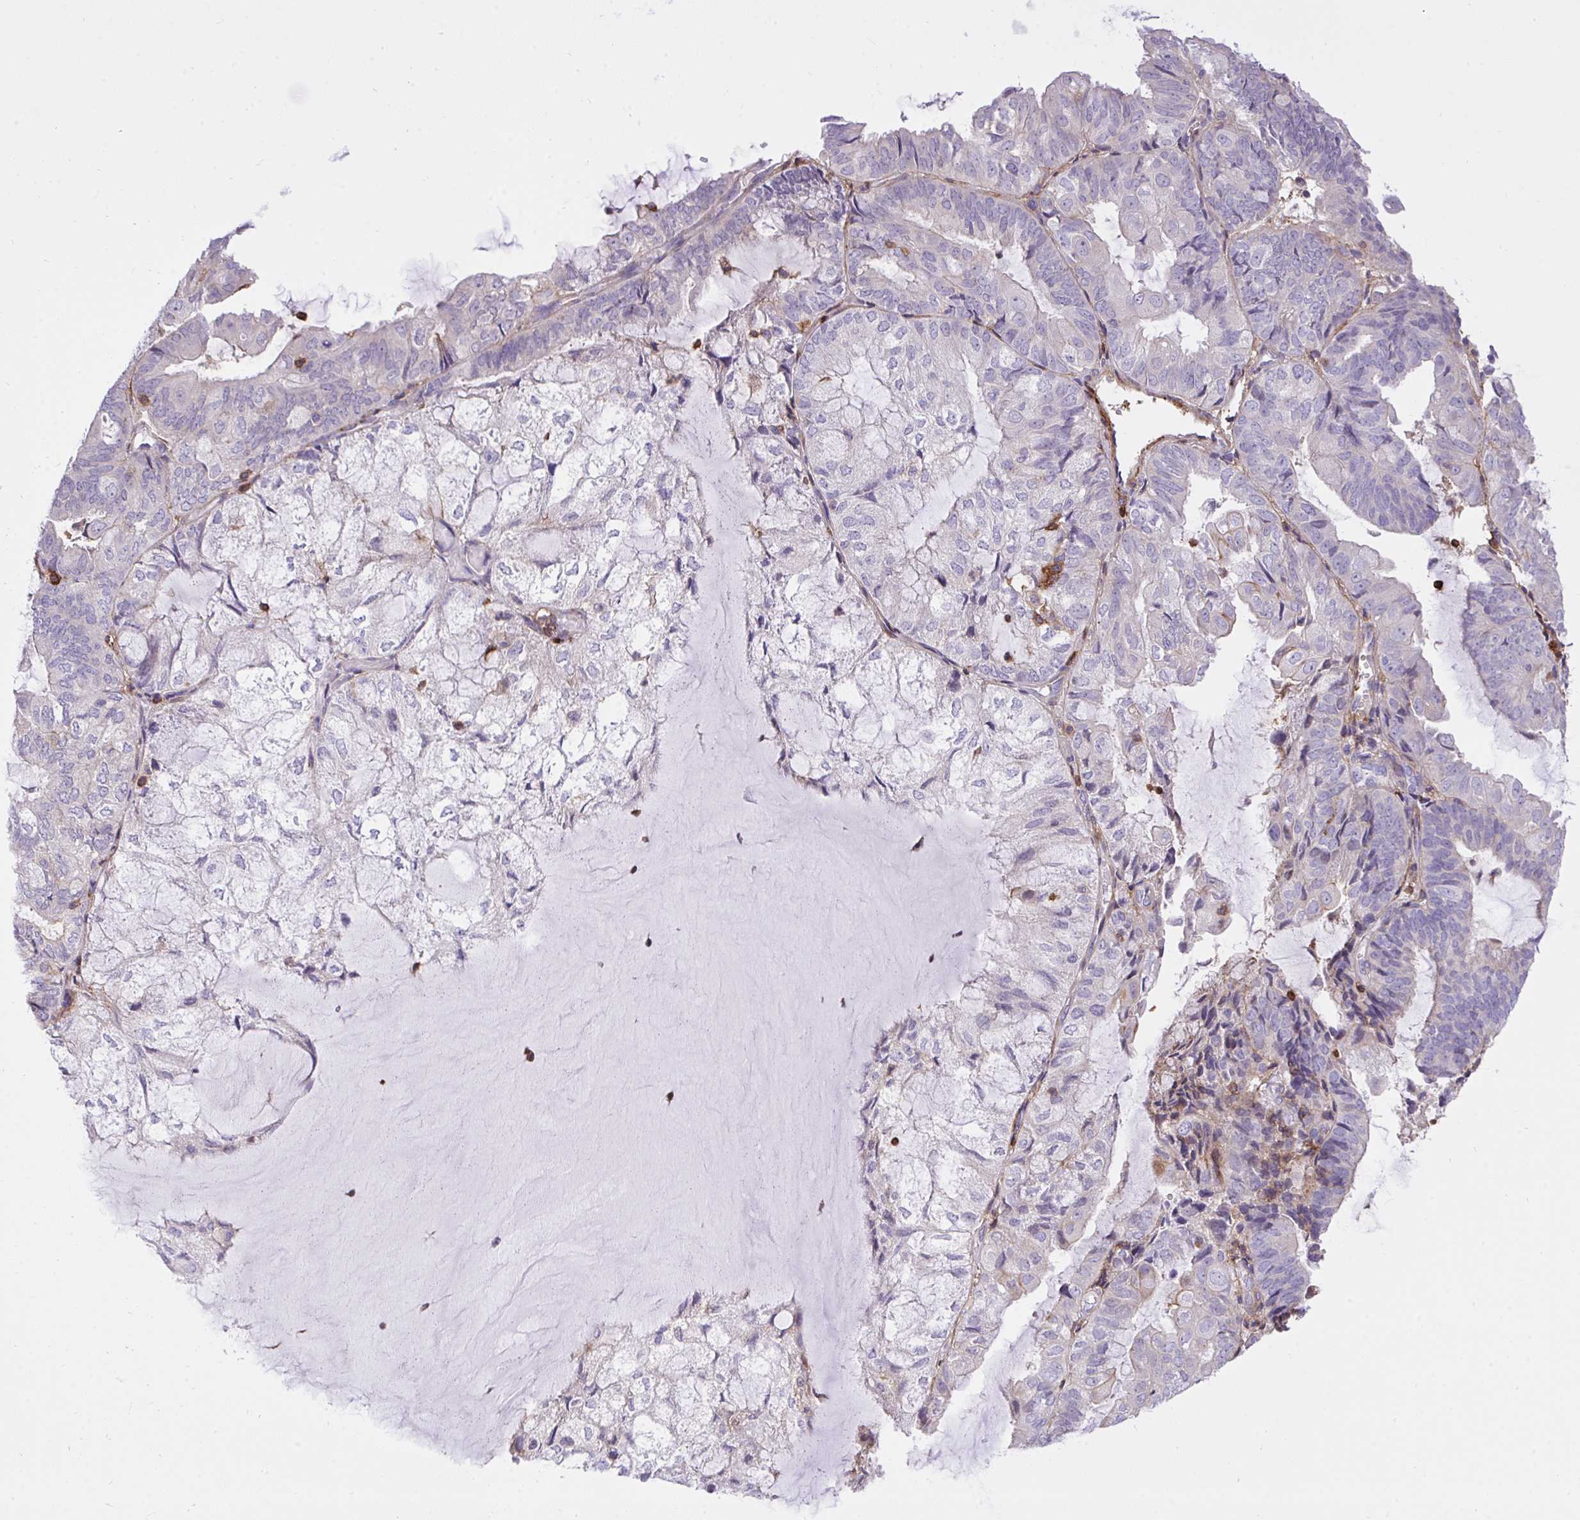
{"staining": {"intensity": "negative", "quantity": "none", "location": "none"}, "tissue": "endometrial cancer", "cell_type": "Tumor cells", "image_type": "cancer", "snomed": [{"axis": "morphology", "description": "Adenocarcinoma, NOS"}, {"axis": "topography", "description": "Endometrium"}], "caption": "This is an immunohistochemistry micrograph of endometrial adenocarcinoma. There is no positivity in tumor cells.", "gene": "ERI1", "patient": {"sex": "female", "age": 81}}